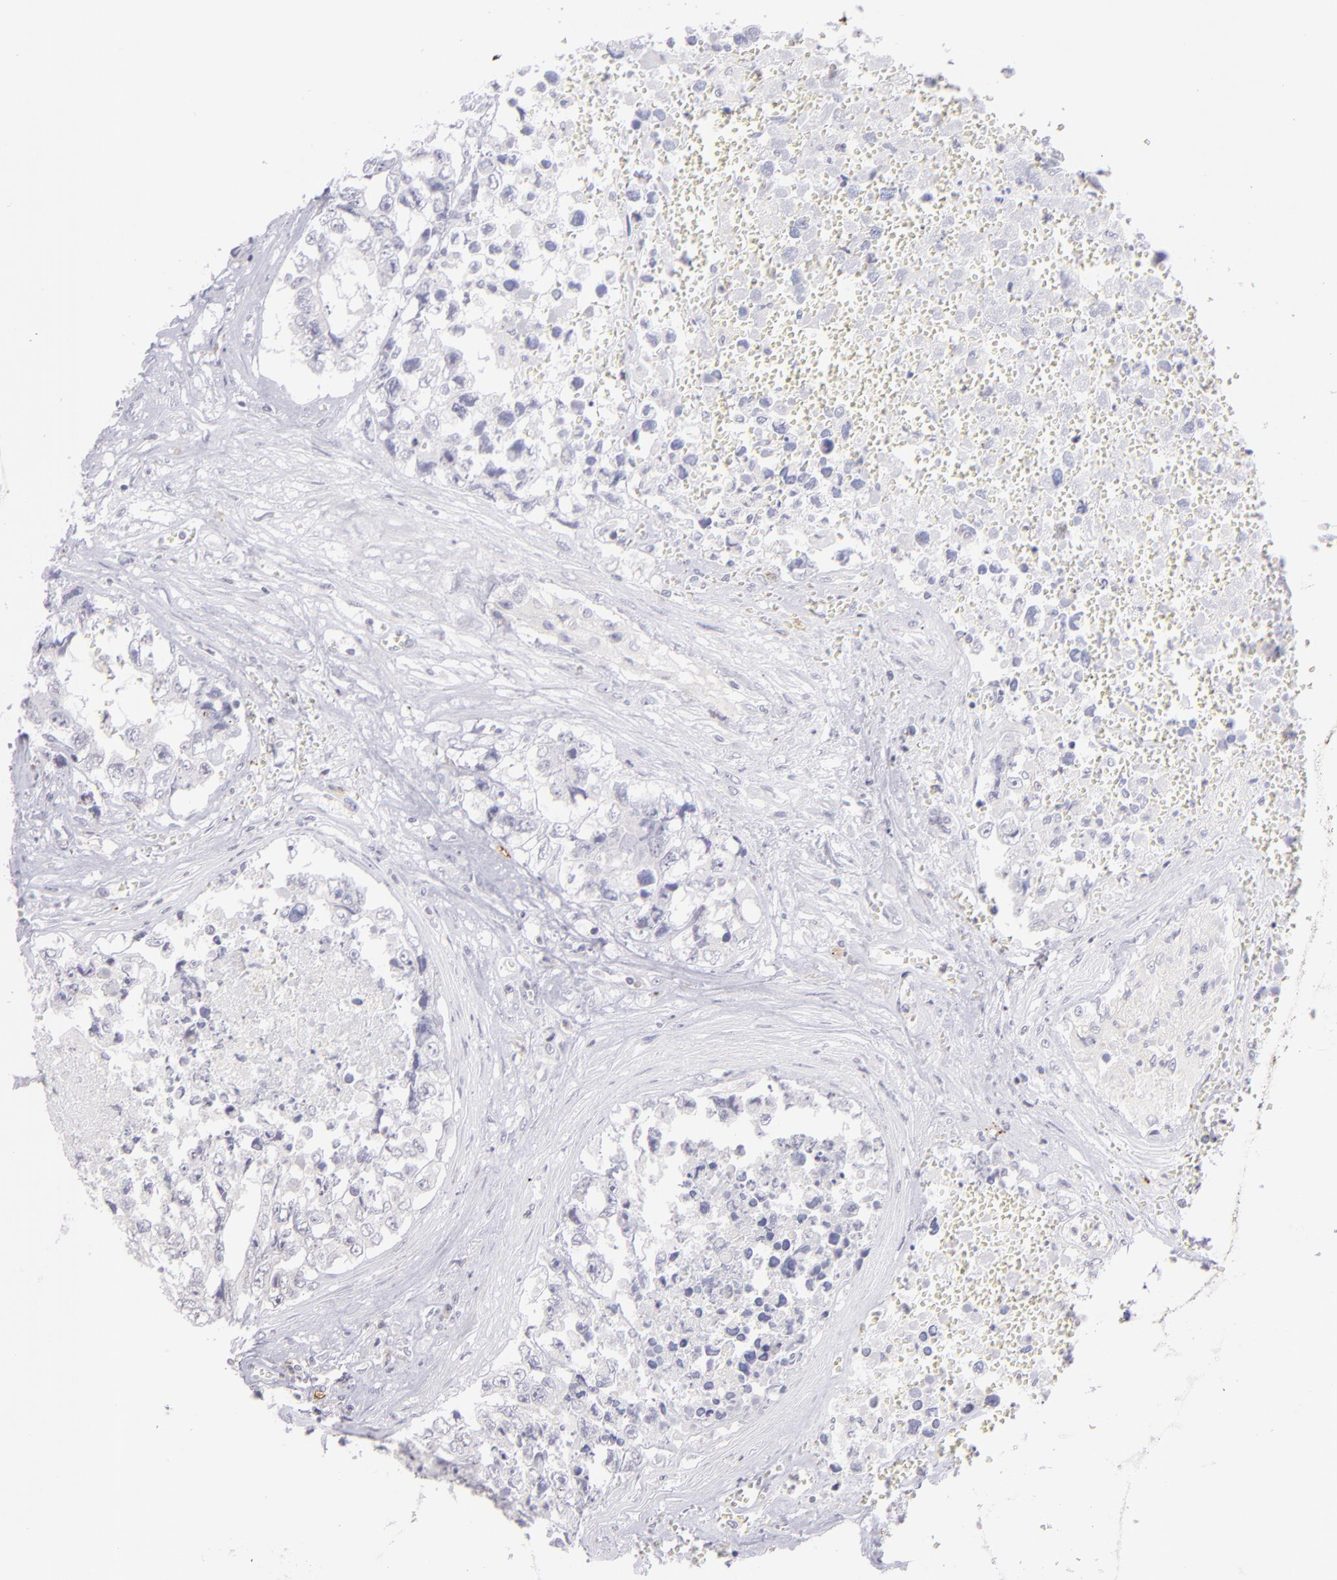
{"staining": {"intensity": "negative", "quantity": "none", "location": "none"}, "tissue": "testis cancer", "cell_type": "Tumor cells", "image_type": "cancer", "snomed": [{"axis": "morphology", "description": "Carcinoma, Embryonal, NOS"}, {"axis": "topography", "description": "Testis"}], "caption": "A photomicrograph of human embryonal carcinoma (testis) is negative for staining in tumor cells.", "gene": "IL2RA", "patient": {"sex": "male", "age": 31}}